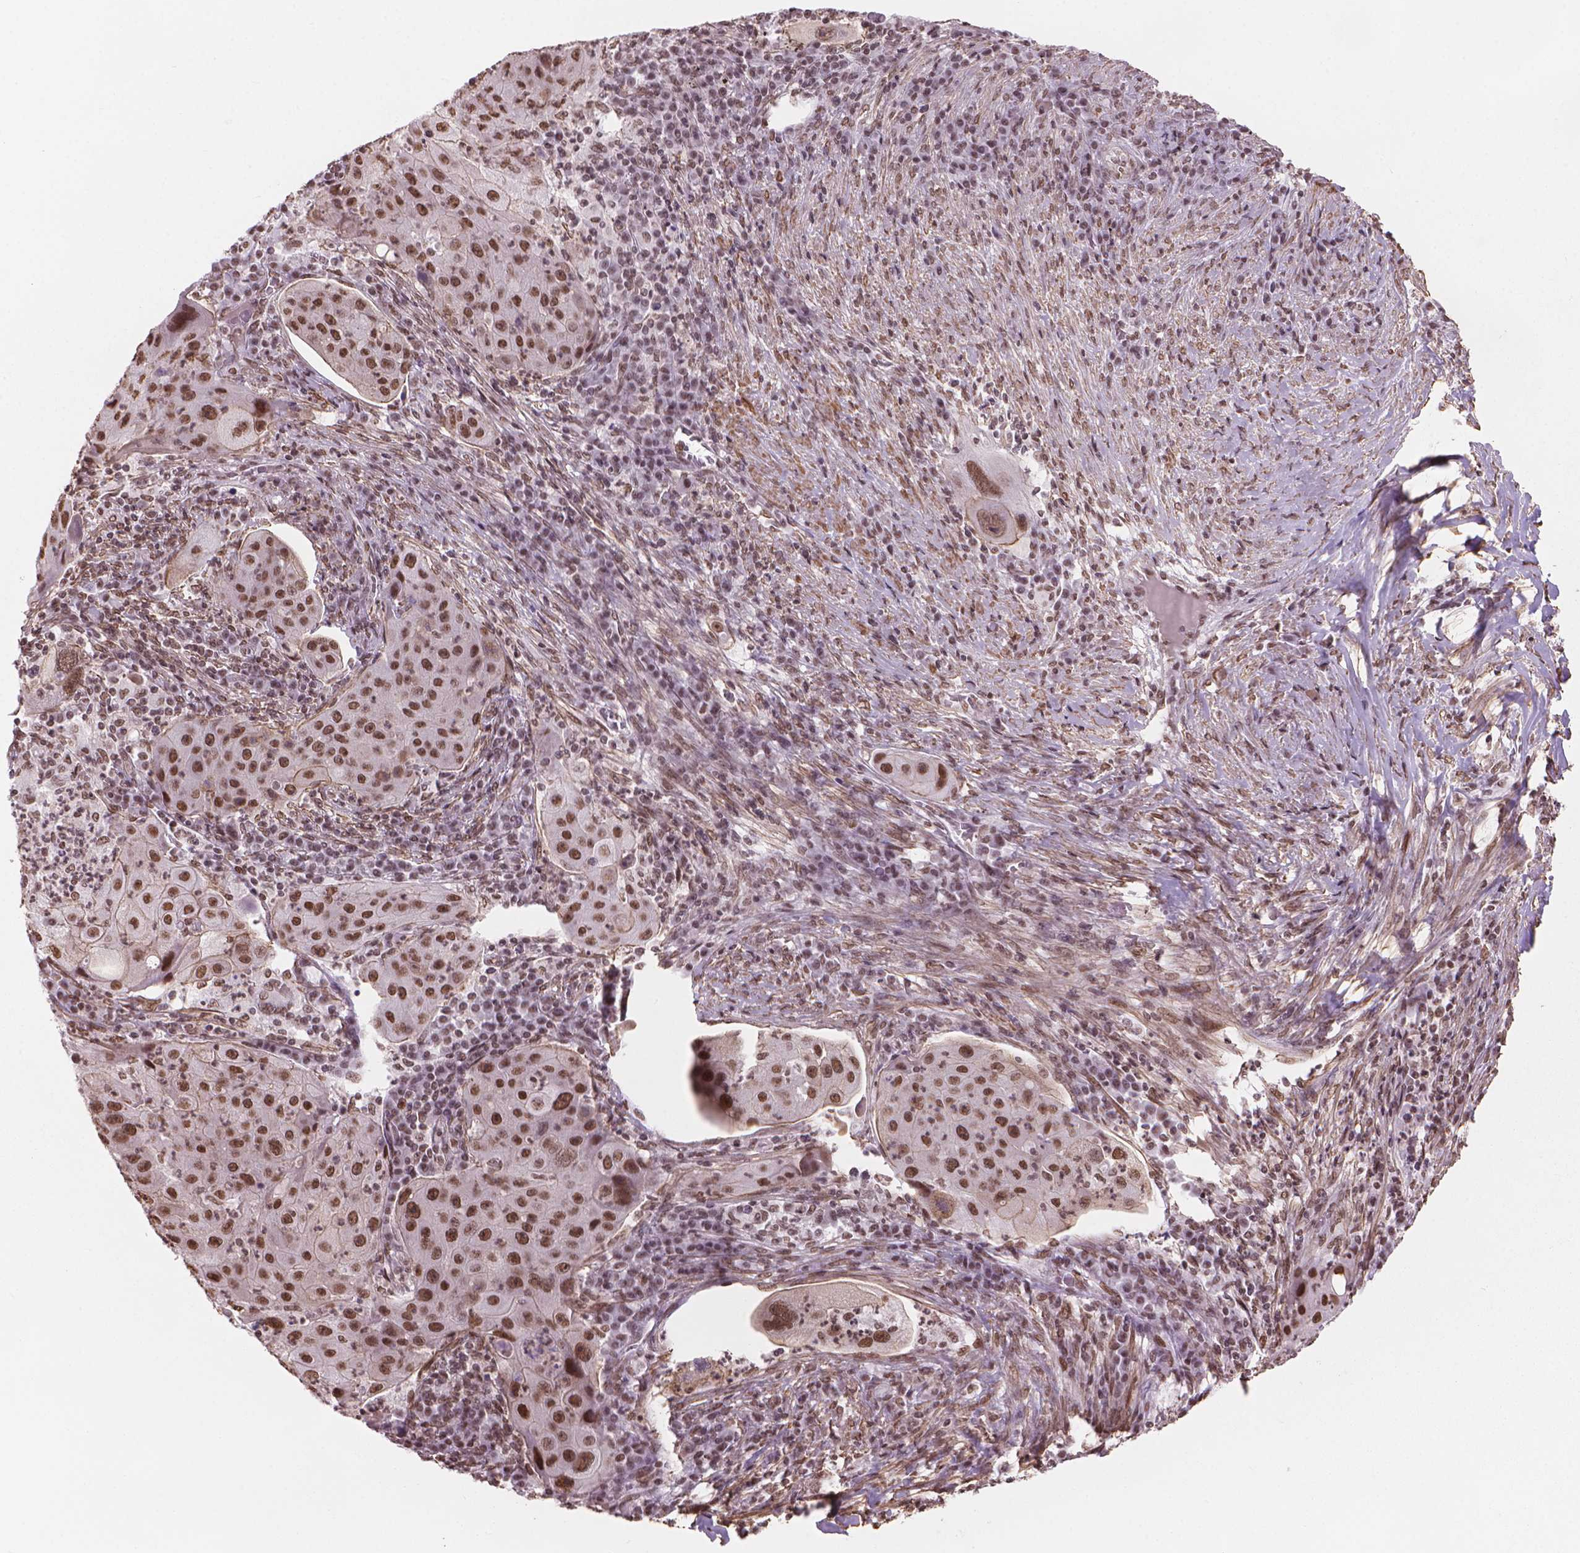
{"staining": {"intensity": "strong", "quantity": ">75%", "location": "cytoplasmic/membranous,nuclear"}, "tissue": "lung cancer", "cell_type": "Tumor cells", "image_type": "cancer", "snomed": [{"axis": "morphology", "description": "Squamous cell carcinoma, NOS"}, {"axis": "topography", "description": "Lung"}], "caption": "An image showing strong cytoplasmic/membranous and nuclear expression in about >75% of tumor cells in lung cancer, as visualized by brown immunohistochemical staining.", "gene": "HOXD4", "patient": {"sex": "female", "age": 59}}